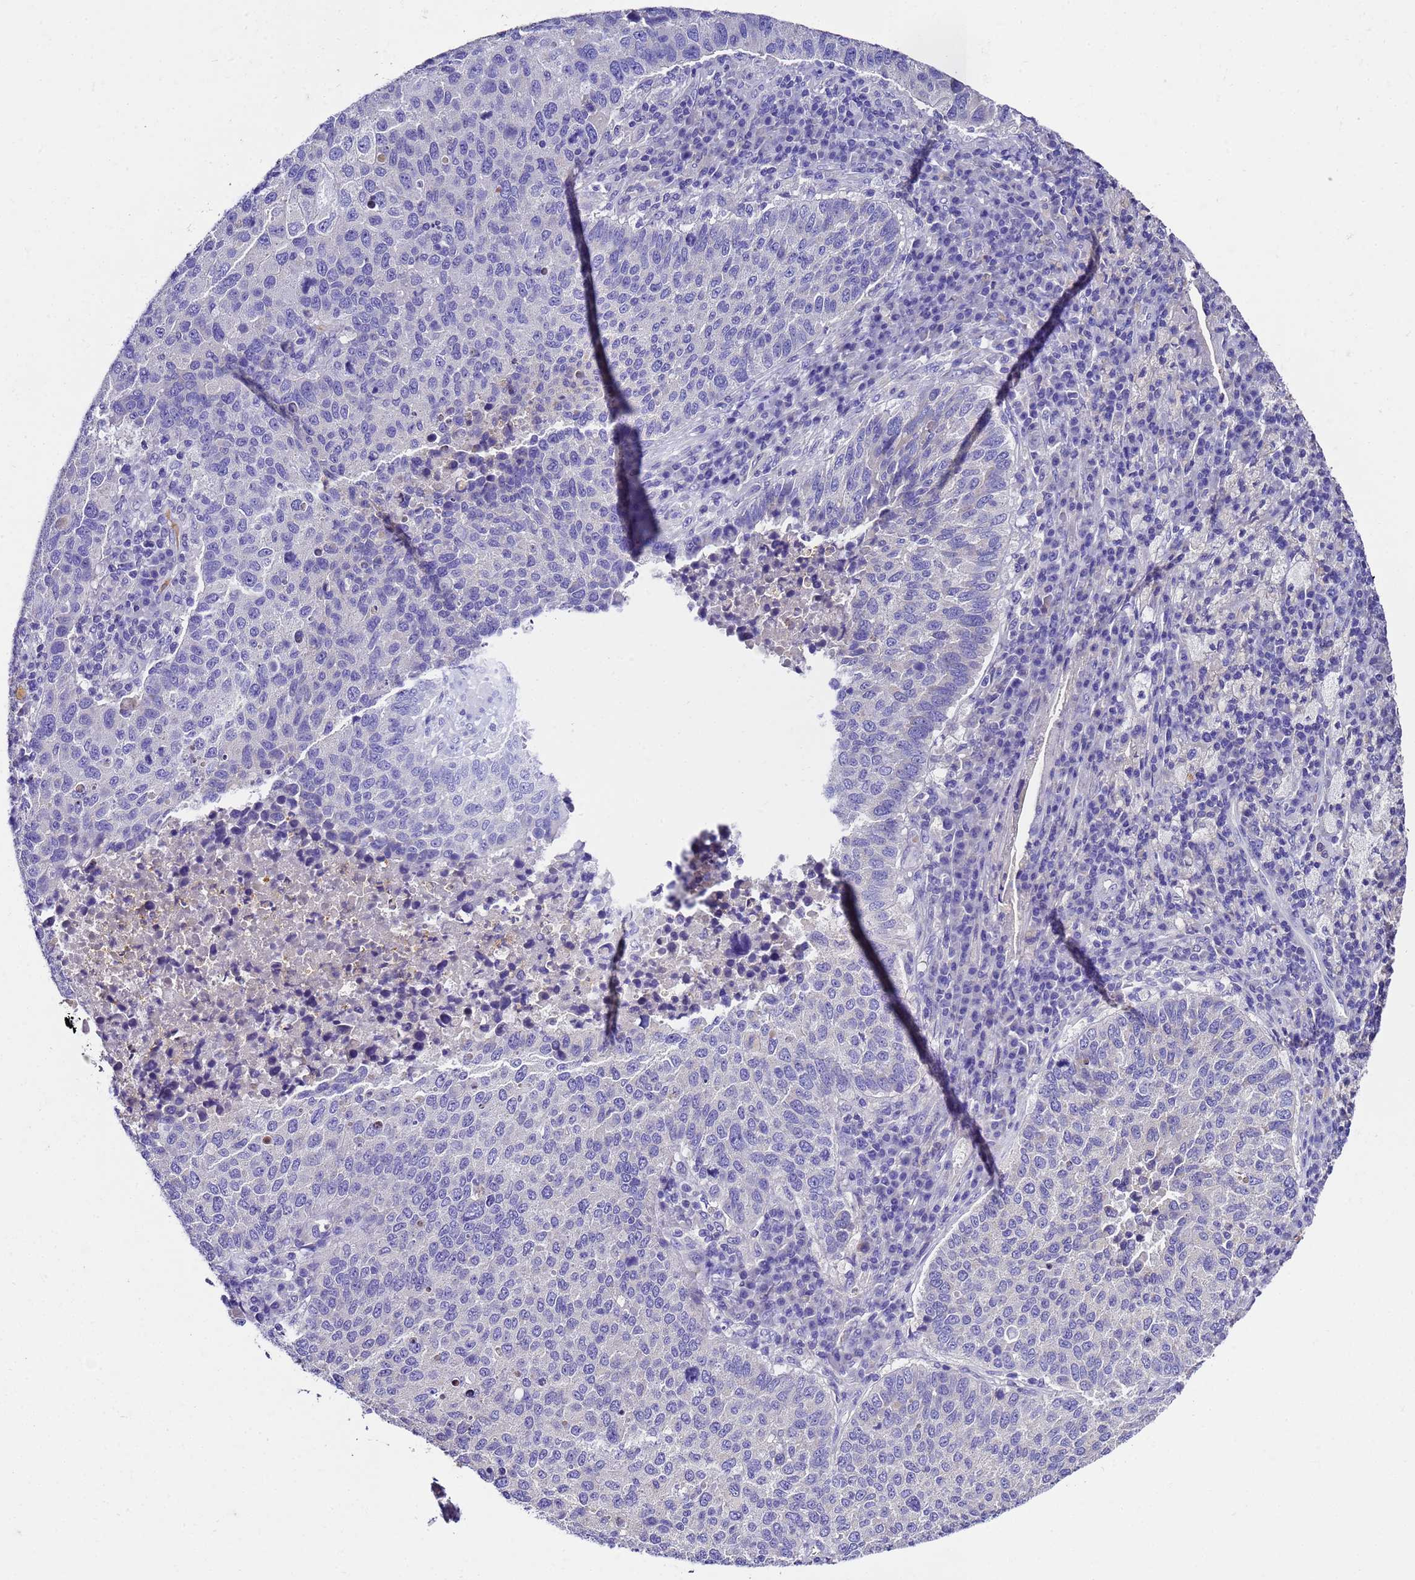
{"staining": {"intensity": "negative", "quantity": "none", "location": "none"}, "tissue": "lung cancer", "cell_type": "Tumor cells", "image_type": "cancer", "snomed": [{"axis": "morphology", "description": "Squamous cell carcinoma, NOS"}, {"axis": "topography", "description": "Lung"}], "caption": "DAB immunohistochemical staining of human squamous cell carcinoma (lung) displays no significant expression in tumor cells.", "gene": "UGT2A1", "patient": {"sex": "male", "age": 73}}